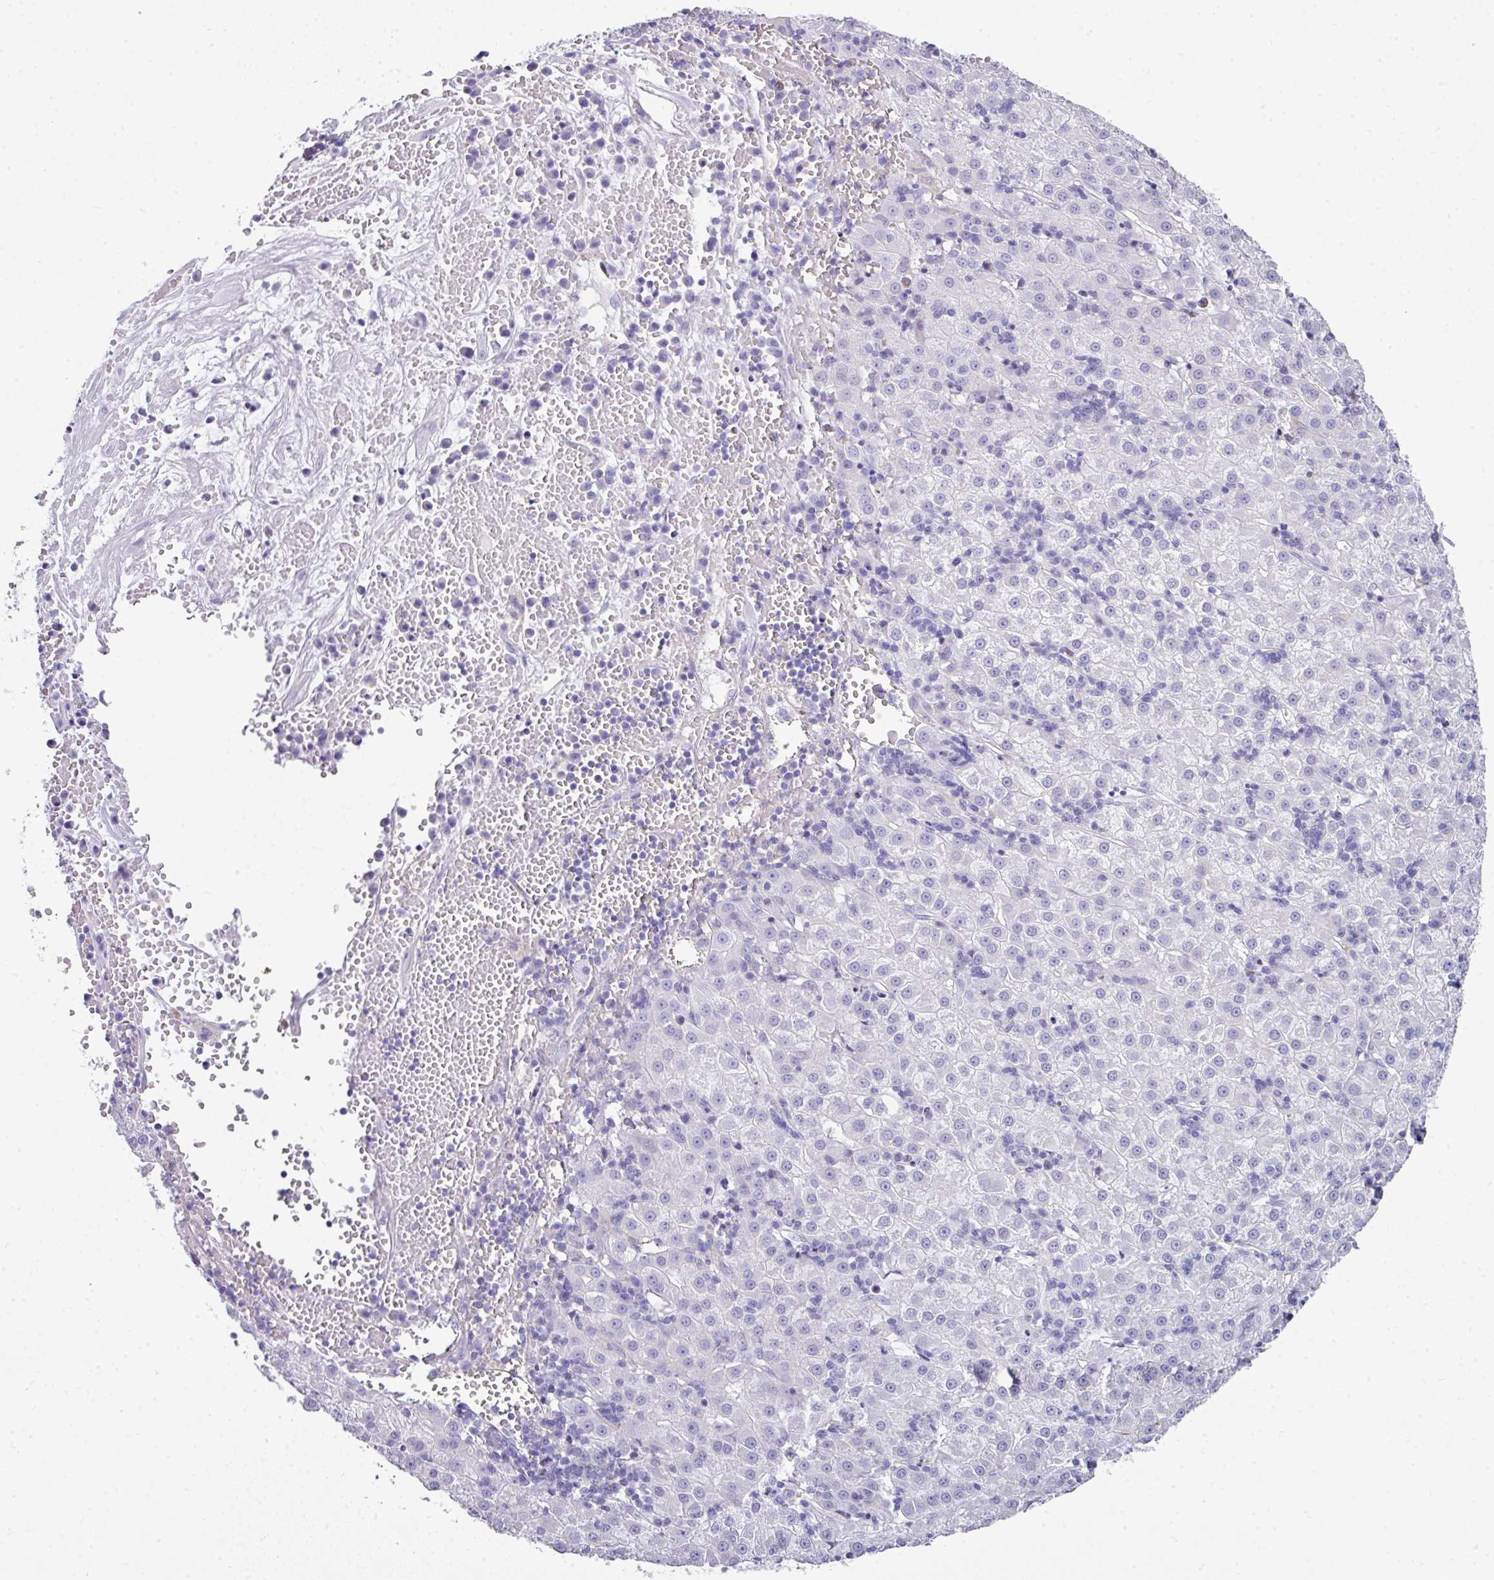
{"staining": {"intensity": "negative", "quantity": "none", "location": "none"}, "tissue": "liver cancer", "cell_type": "Tumor cells", "image_type": "cancer", "snomed": [{"axis": "morphology", "description": "Carcinoma, Hepatocellular, NOS"}, {"axis": "topography", "description": "Liver"}], "caption": "DAB immunohistochemical staining of human liver cancer (hepatocellular carcinoma) demonstrates no significant positivity in tumor cells.", "gene": "ABCC5", "patient": {"sex": "male", "age": 76}}